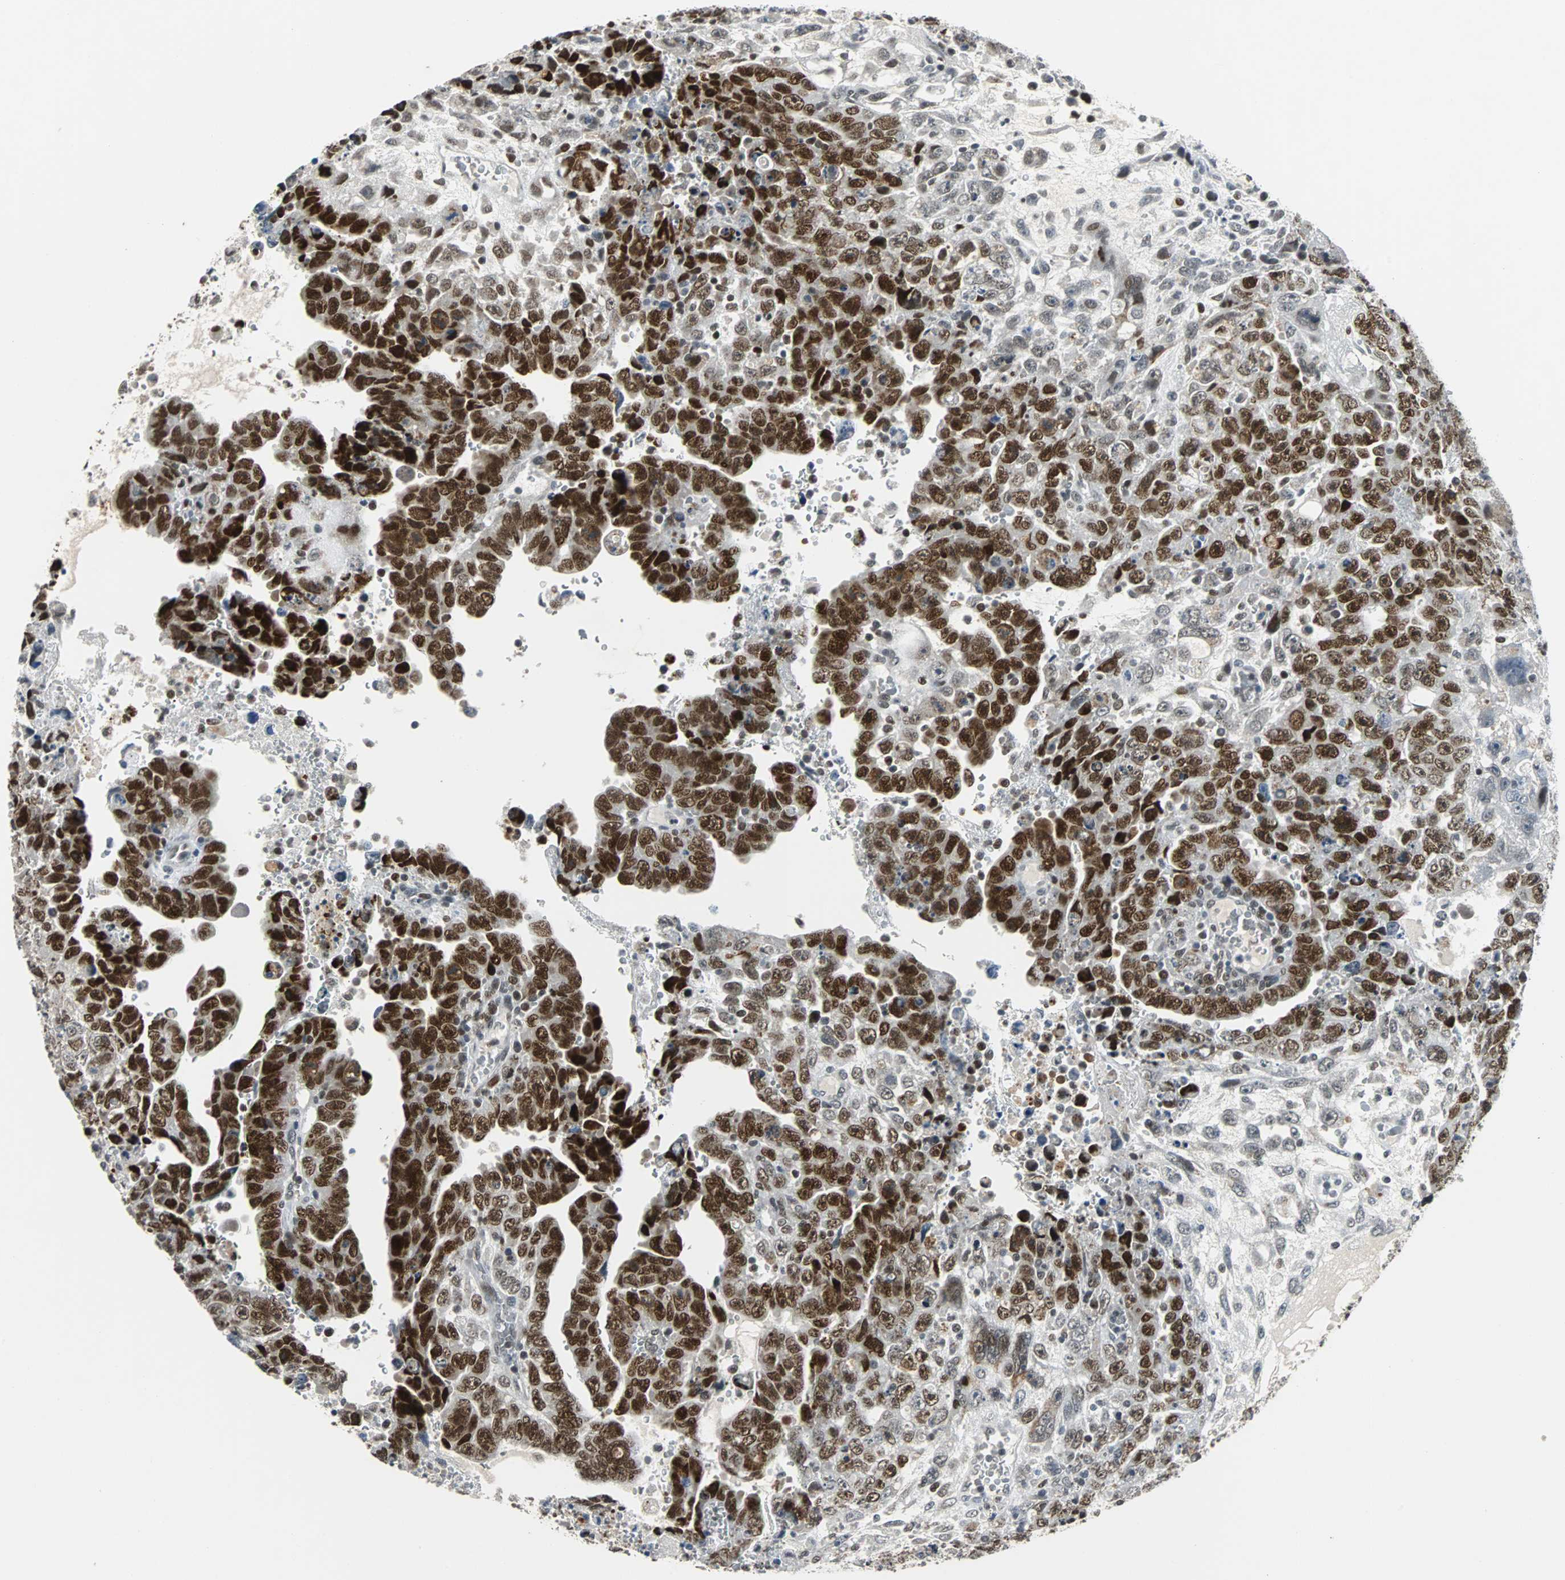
{"staining": {"intensity": "strong", "quantity": ">75%", "location": "nuclear"}, "tissue": "testis cancer", "cell_type": "Tumor cells", "image_type": "cancer", "snomed": [{"axis": "morphology", "description": "Carcinoma, Embryonal, NOS"}, {"axis": "topography", "description": "Testis"}], "caption": "Strong nuclear protein expression is appreciated in approximately >75% of tumor cells in testis cancer.", "gene": "HLX", "patient": {"sex": "male", "age": 28}}